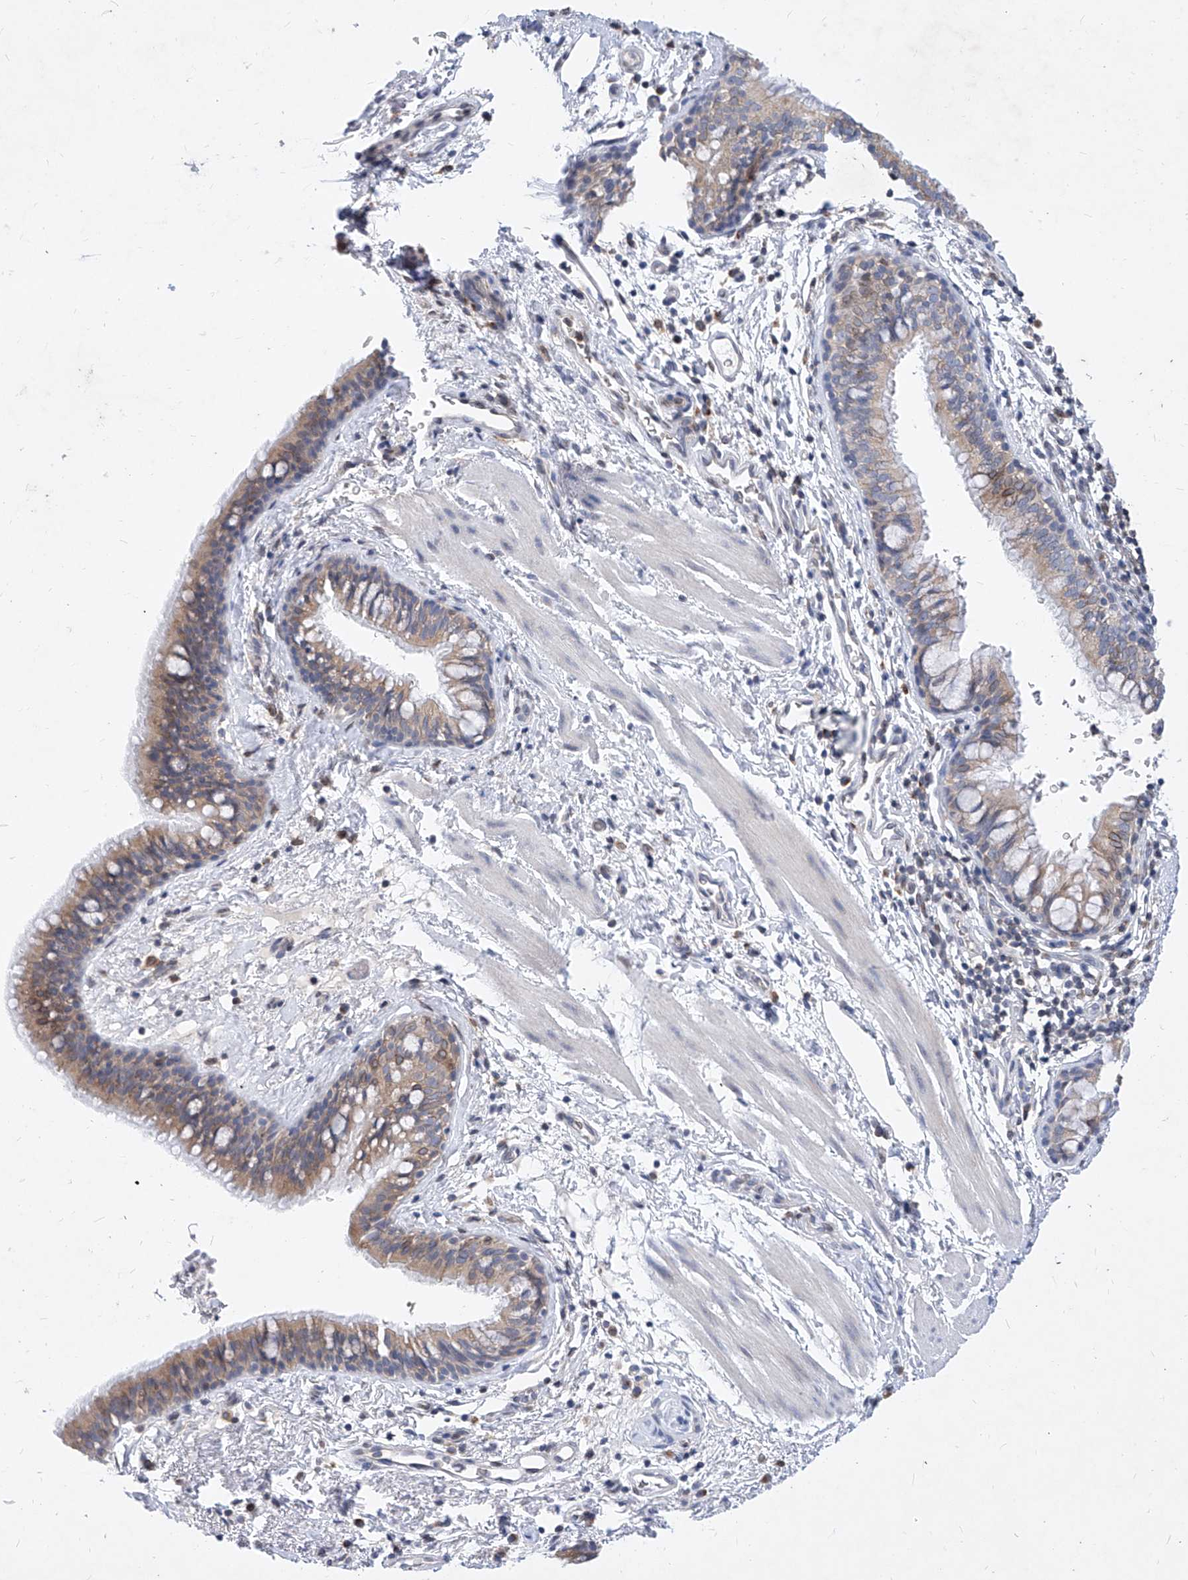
{"staining": {"intensity": "moderate", "quantity": ">75%", "location": "cytoplasmic/membranous"}, "tissue": "bronchus", "cell_type": "Respiratory epithelial cells", "image_type": "normal", "snomed": [{"axis": "morphology", "description": "Normal tissue, NOS"}, {"axis": "topography", "description": "Cartilage tissue"}, {"axis": "topography", "description": "Bronchus"}], "caption": "IHC (DAB) staining of normal human bronchus demonstrates moderate cytoplasmic/membranous protein positivity in about >75% of respiratory epithelial cells.", "gene": "MX2", "patient": {"sex": "female", "age": 36}}